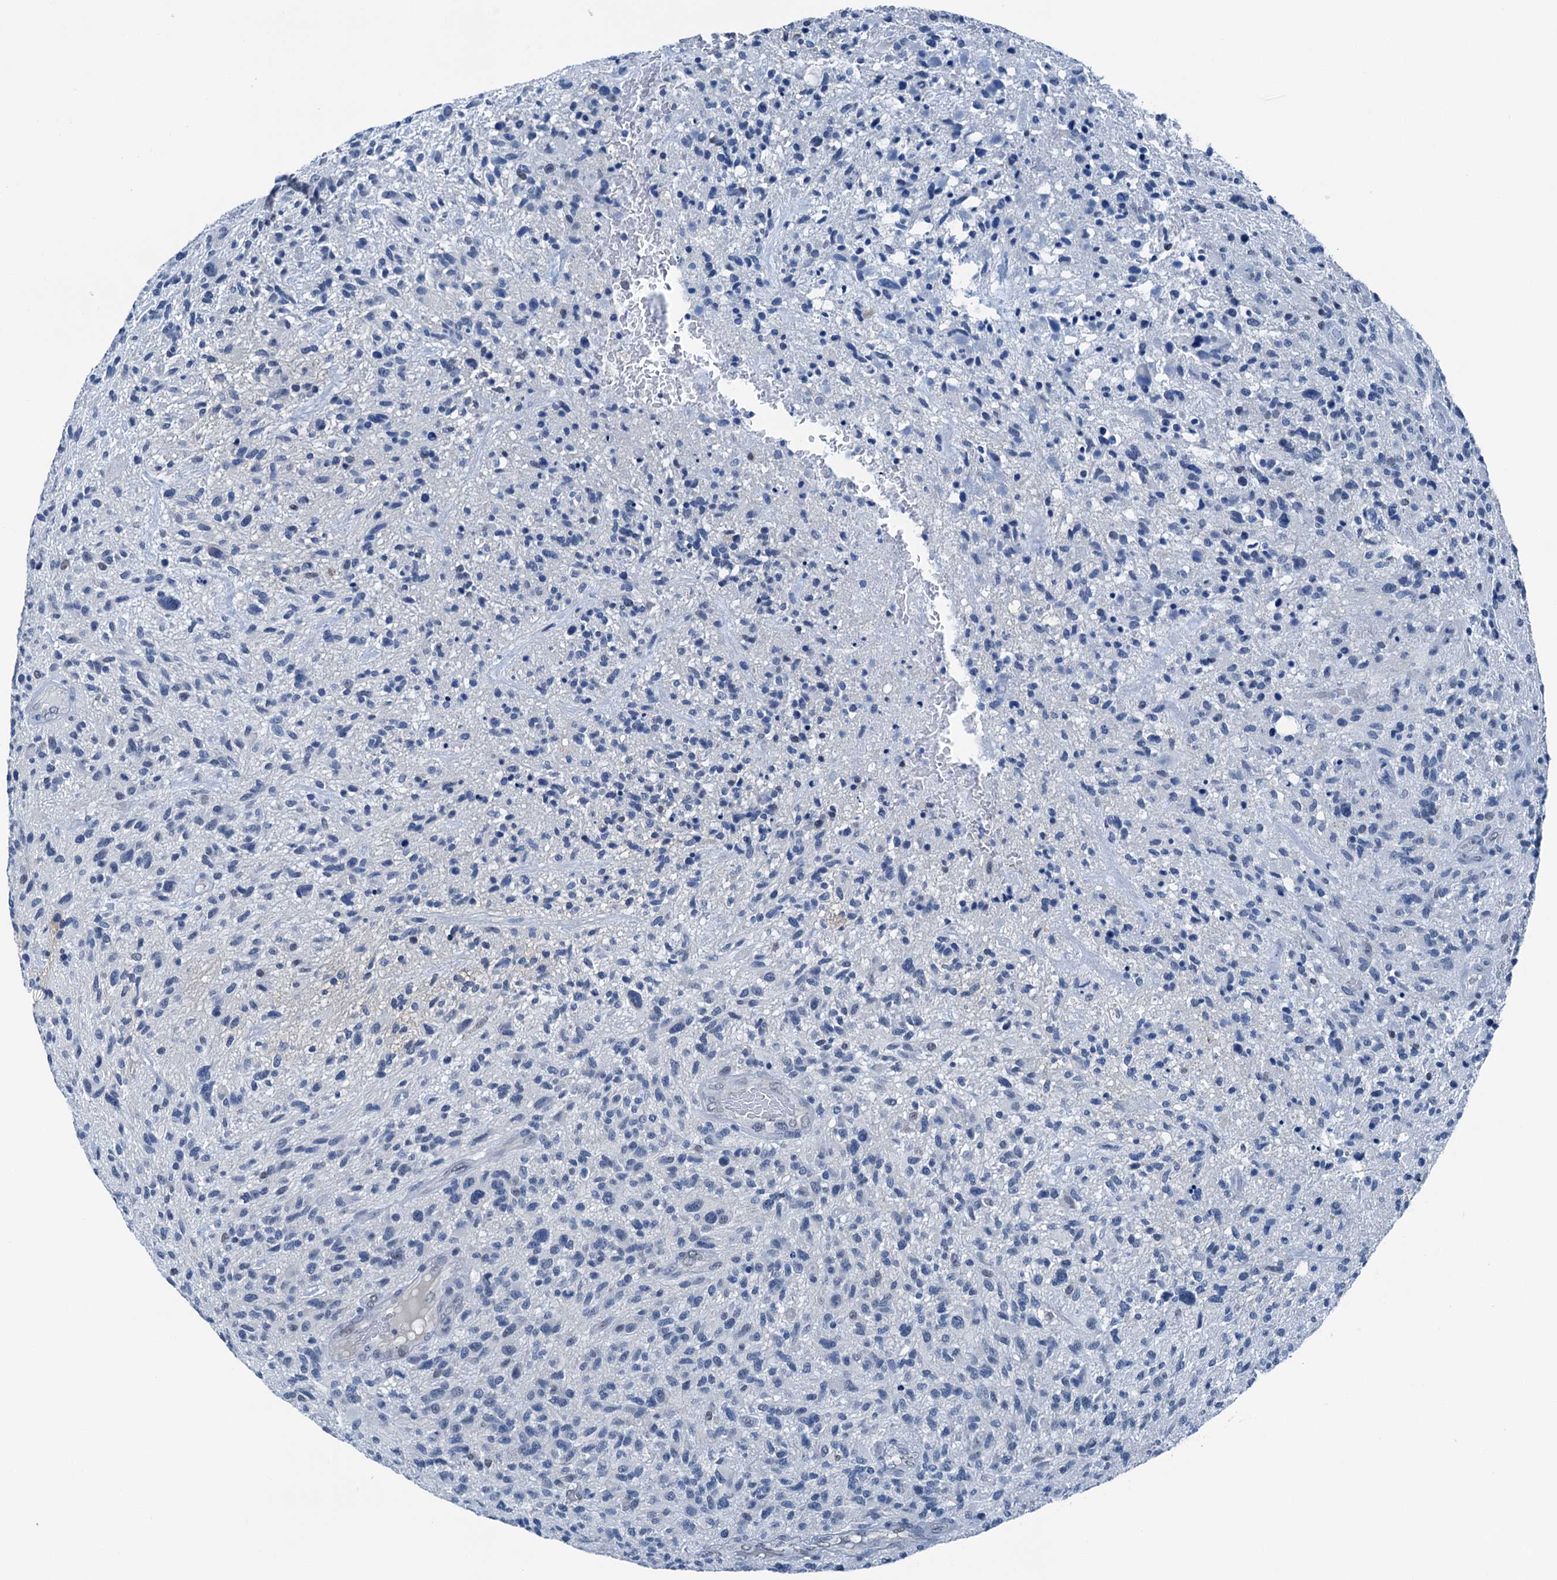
{"staining": {"intensity": "negative", "quantity": "none", "location": "none"}, "tissue": "glioma", "cell_type": "Tumor cells", "image_type": "cancer", "snomed": [{"axis": "morphology", "description": "Glioma, malignant, High grade"}, {"axis": "topography", "description": "Brain"}], "caption": "Malignant high-grade glioma was stained to show a protein in brown. There is no significant staining in tumor cells.", "gene": "CBLN3", "patient": {"sex": "male", "age": 47}}